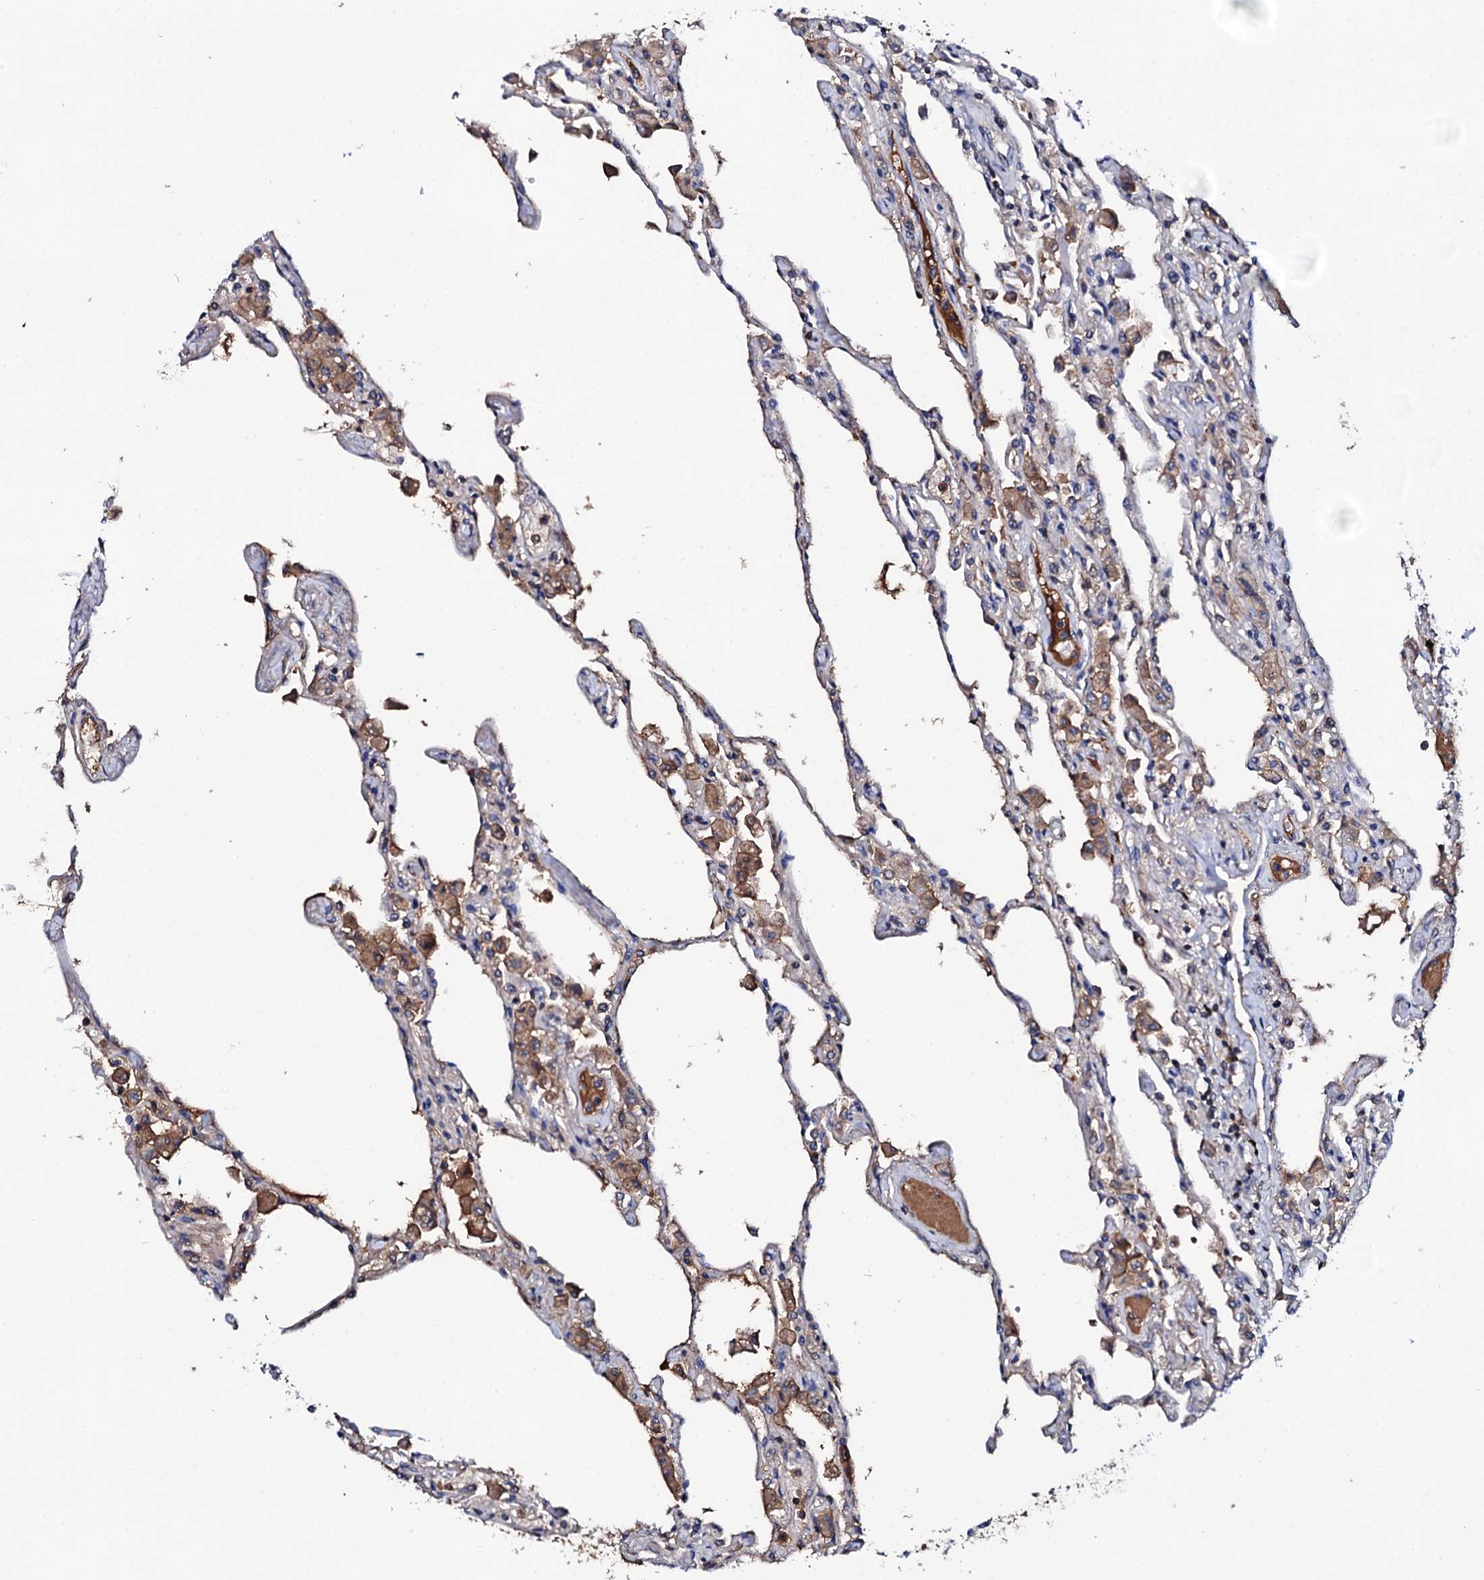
{"staining": {"intensity": "negative", "quantity": "none", "location": "none"}, "tissue": "lung", "cell_type": "Alveolar cells", "image_type": "normal", "snomed": [{"axis": "morphology", "description": "Normal tissue, NOS"}, {"axis": "topography", "description": "Bronchus"}, {"axis": "topography", "description": "Lung"}], "caption": "The micrograph shows no staining of alveolar cells in benign lung. (DAB (3,3'-diaminobenzidine) IHC with hematoxylin counter stain).", "gene": "TCAF2C", "patient": {"sex": "female", "age": 49}}